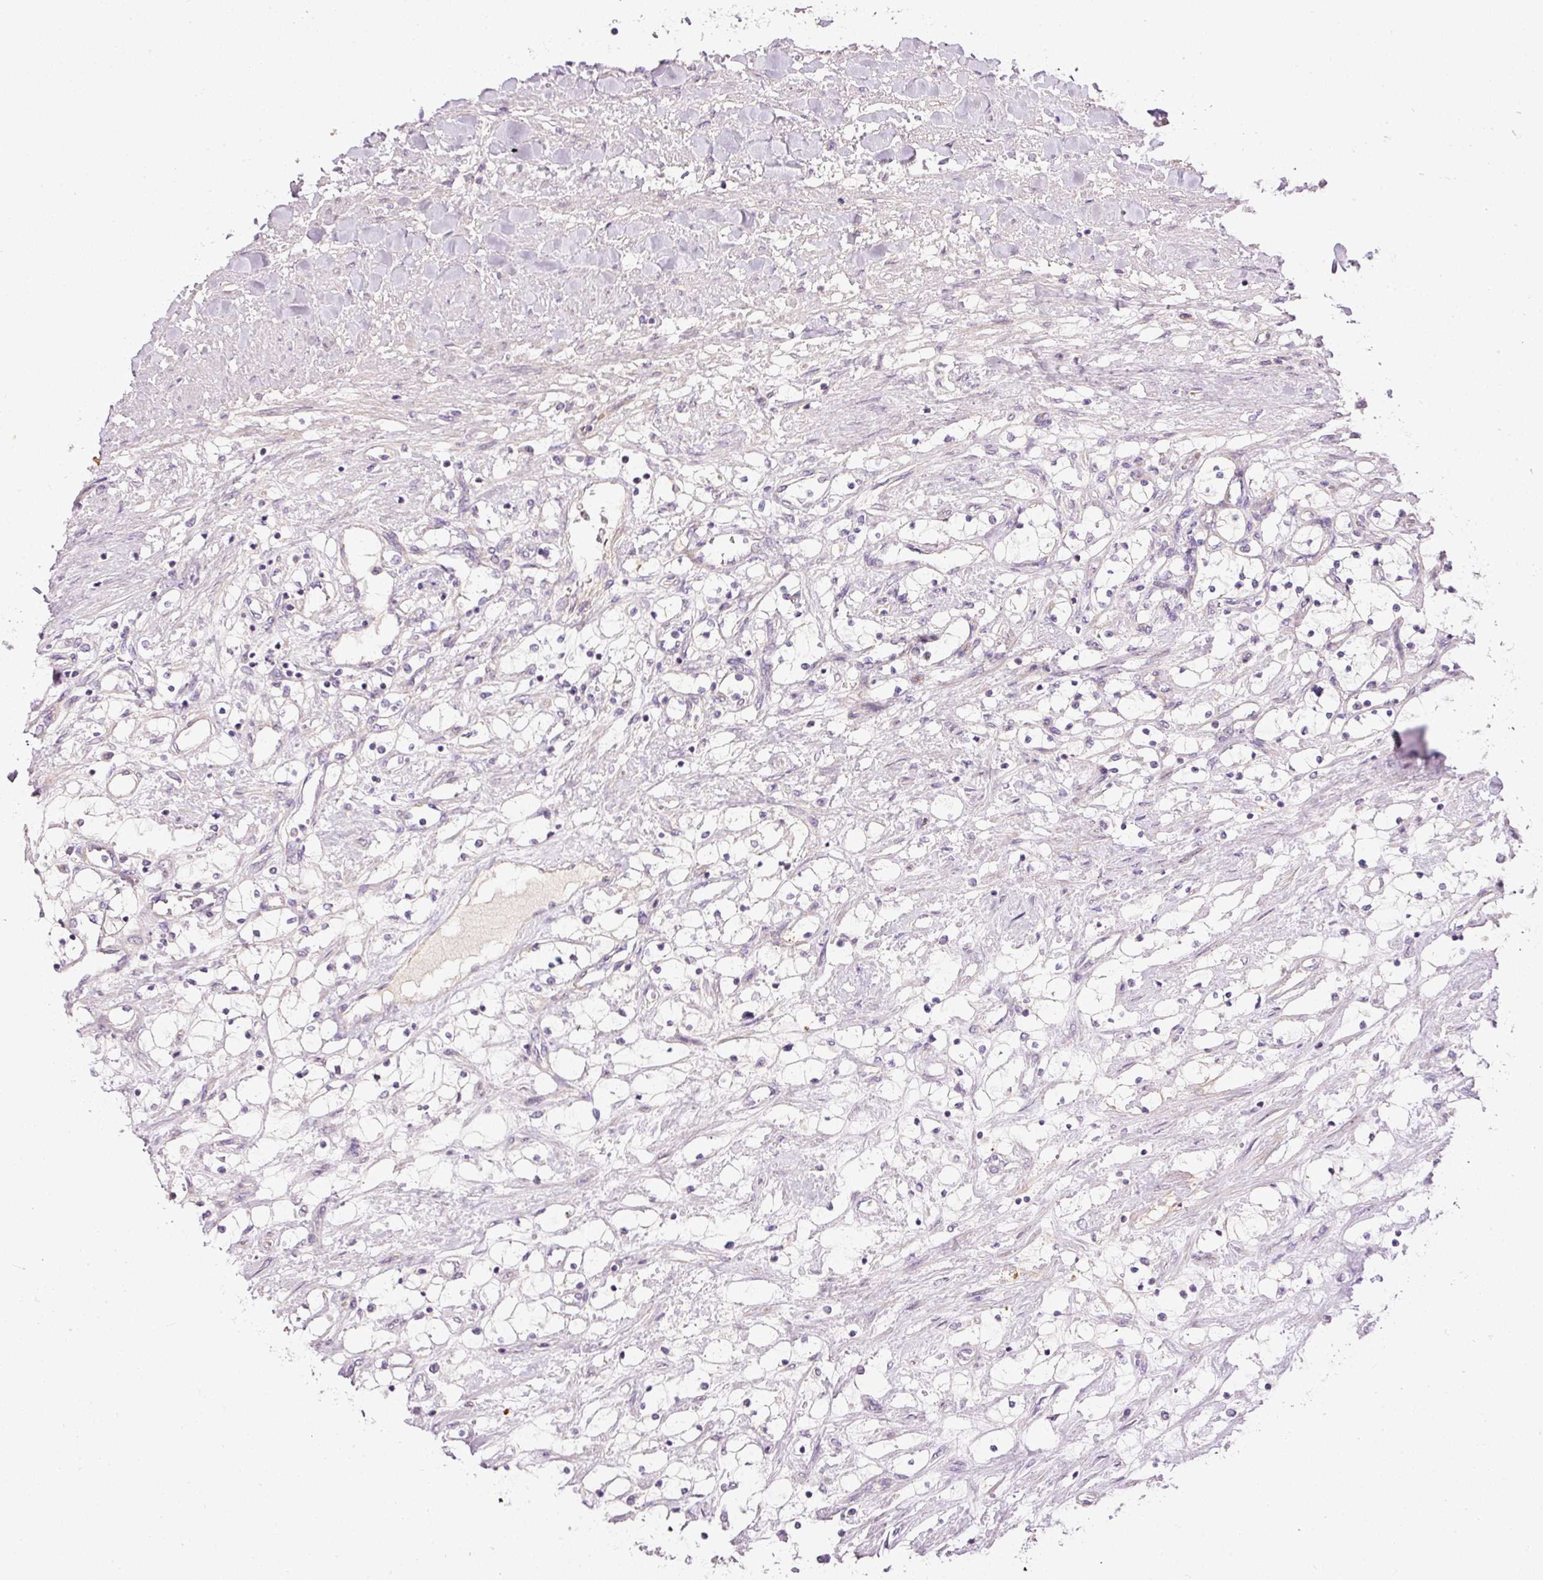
{"staining": {"intensity": "negative", "quantity": "none", "location": "none"}, "tissue": "renal cancer", "cell_type": "Tumor cells", "image_type": "cancer", "snomed": [{"axis": "morphology", "description": "Adenocarcinoma, NOS"}, {"axis": "topography", "description": "Kidney"}], "caption": "Immunohistochemistry (IHC) micrograph of neoplastic tissue: human adenocarcinoma (renal) stained with DAB exhibits no significant protein expression in tumor cells.", "gene": "KPNA5", "patient": {"sex": "male", "age": 68}}